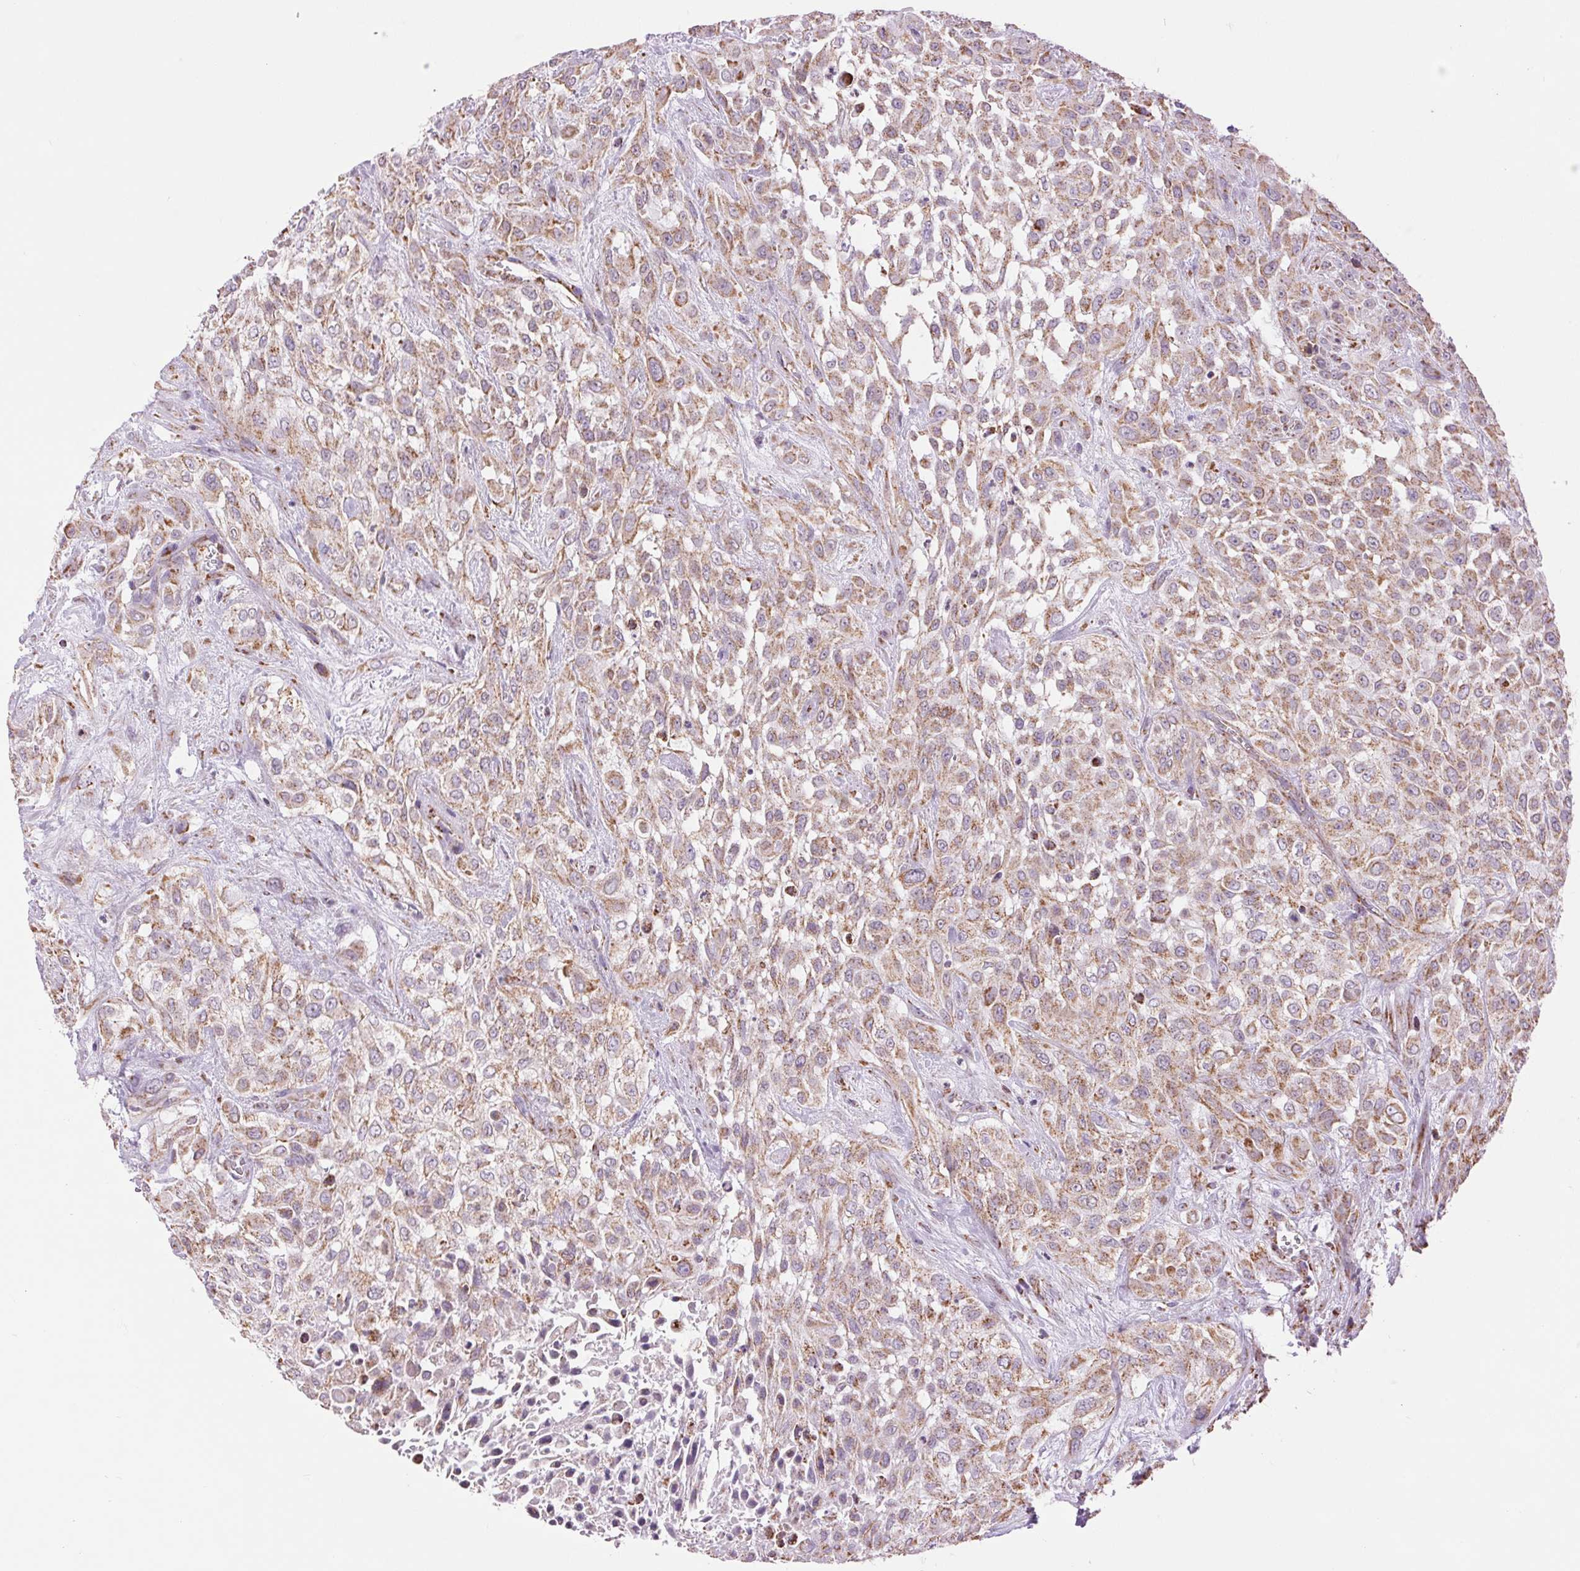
{"staining": {"intensity": "moderate", "quantity": ">75%", "location": "cytoplasmic/membranous"}, "tissue": "urothelial cancer", "cell_type": "Tumor cells", "image_type": "cancer", "snomed": [{"axis": "morphology", "description": "Urothelial carcinoma, High grade"}, {"axis": "topography", "description": "Urinary bladder"}], "caption": "Protein expression by immunohistochemistry reveals moderate cytoplasmic/membranous staining in about >75% of tumor cells in urothelial carcinoma (high-grade).", "gene": "ATP5PB", "patient": {"sex": "male", "age": 57}}